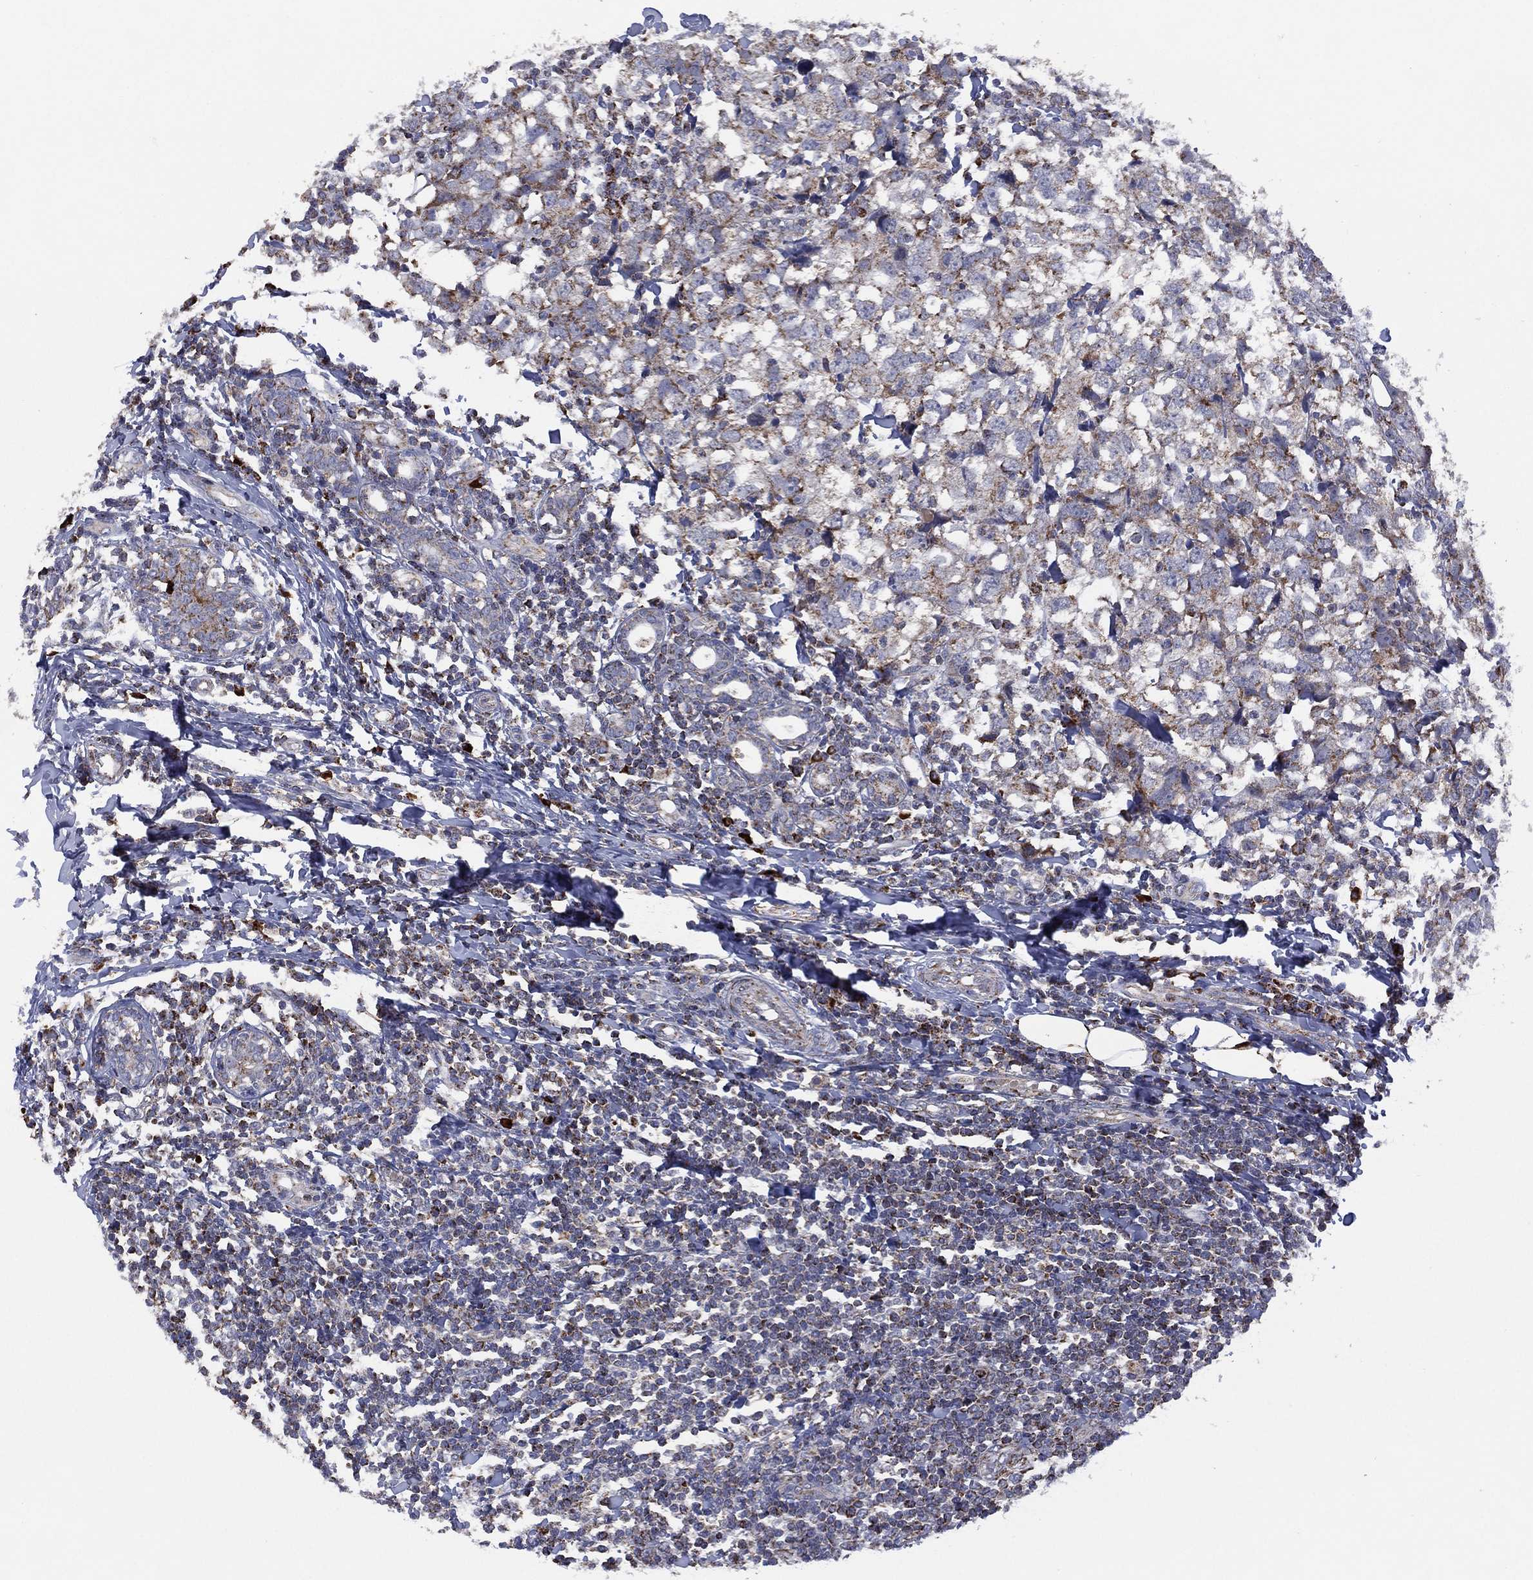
{"staining": {"intensity": "moderate", "quantity": "<25%", "location": "cytoplasmic/membranous"}, "tissue": "breast cancer", "cell_type": "Tumor cells", "image_type": "cancer", "snomed": [{"axis": "morphology", "description": "Duct carcinoma"}, {"axis": "topography", "description": "Breast"}], "caption": "A high-resolution histopathology image shows immunohistochemistry (IHC) staining of breast cancer, which displays moderate cytoplasmic/membranous expression in approximately <25% of tumor cells. The protein is stained brown, and the nuclei are stained in blue (DAB IHC with brightfield microscopy, high magnification).", "gene": "PPP2R5A", "patient": {"sex": "female", "age": 30}}